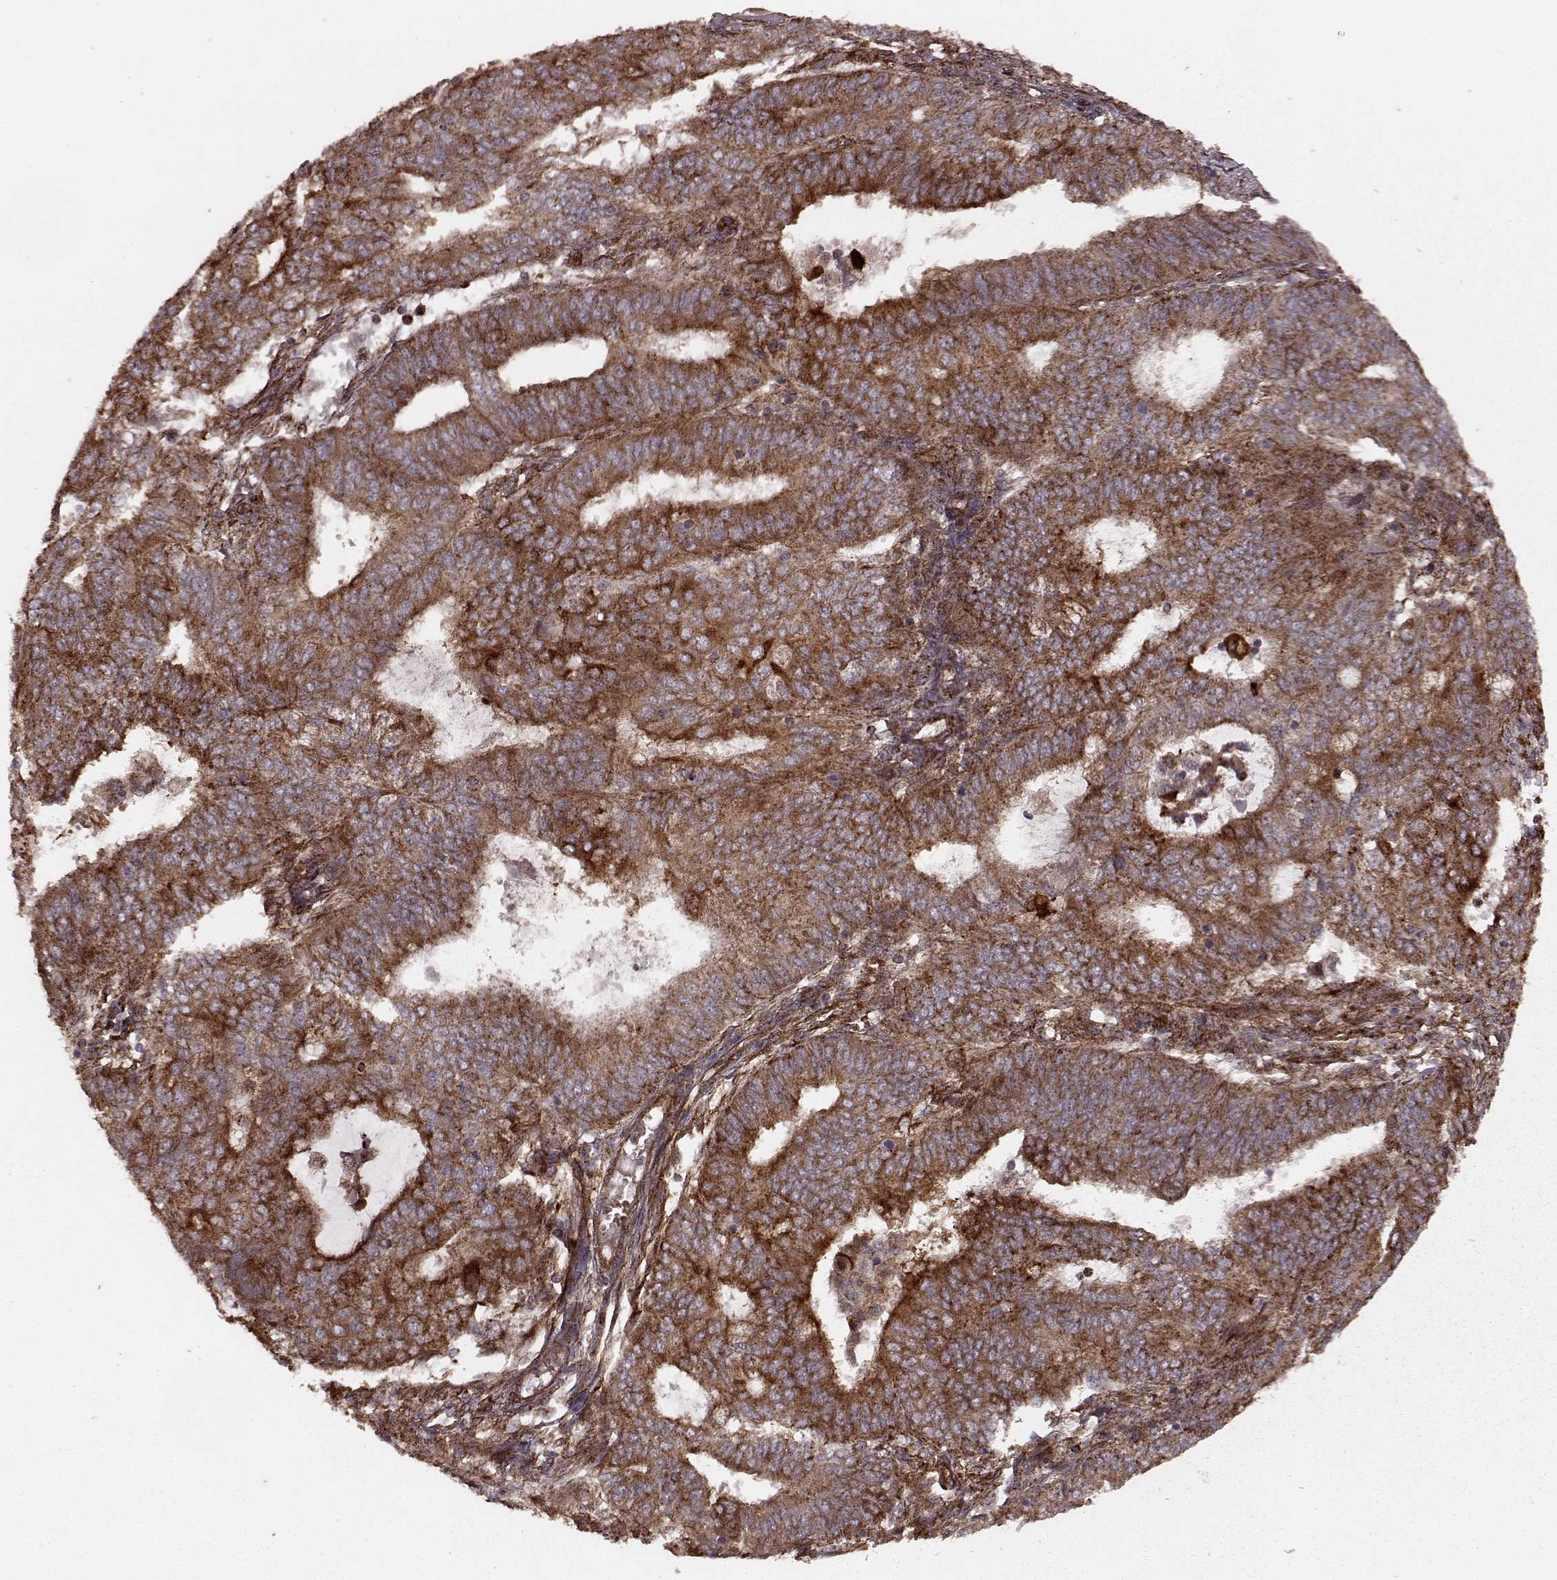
{"staining": {"intensity": "moderate", "quantity": ">75%", "location": "cytoplasmic/membranous"}, "tissue": "endometrial cancer", "cell_type": "Tumor cells", "image_type": "cancer", "snomed": [{"axis": "morphology", "description": "Adenocarcinoma, NOS"}, {"axis": "topography", "description": "Endometrium"}], "caption": "A micrograph of endometrial cancer stained for a protein exhibits moderate cytoplasmic/membranous brown staining in tumor cells. (DAB IHC with brightfield microscopy, high magnification).", "gene": "FXN", "patient": {"sex": "female", "age": 62}}